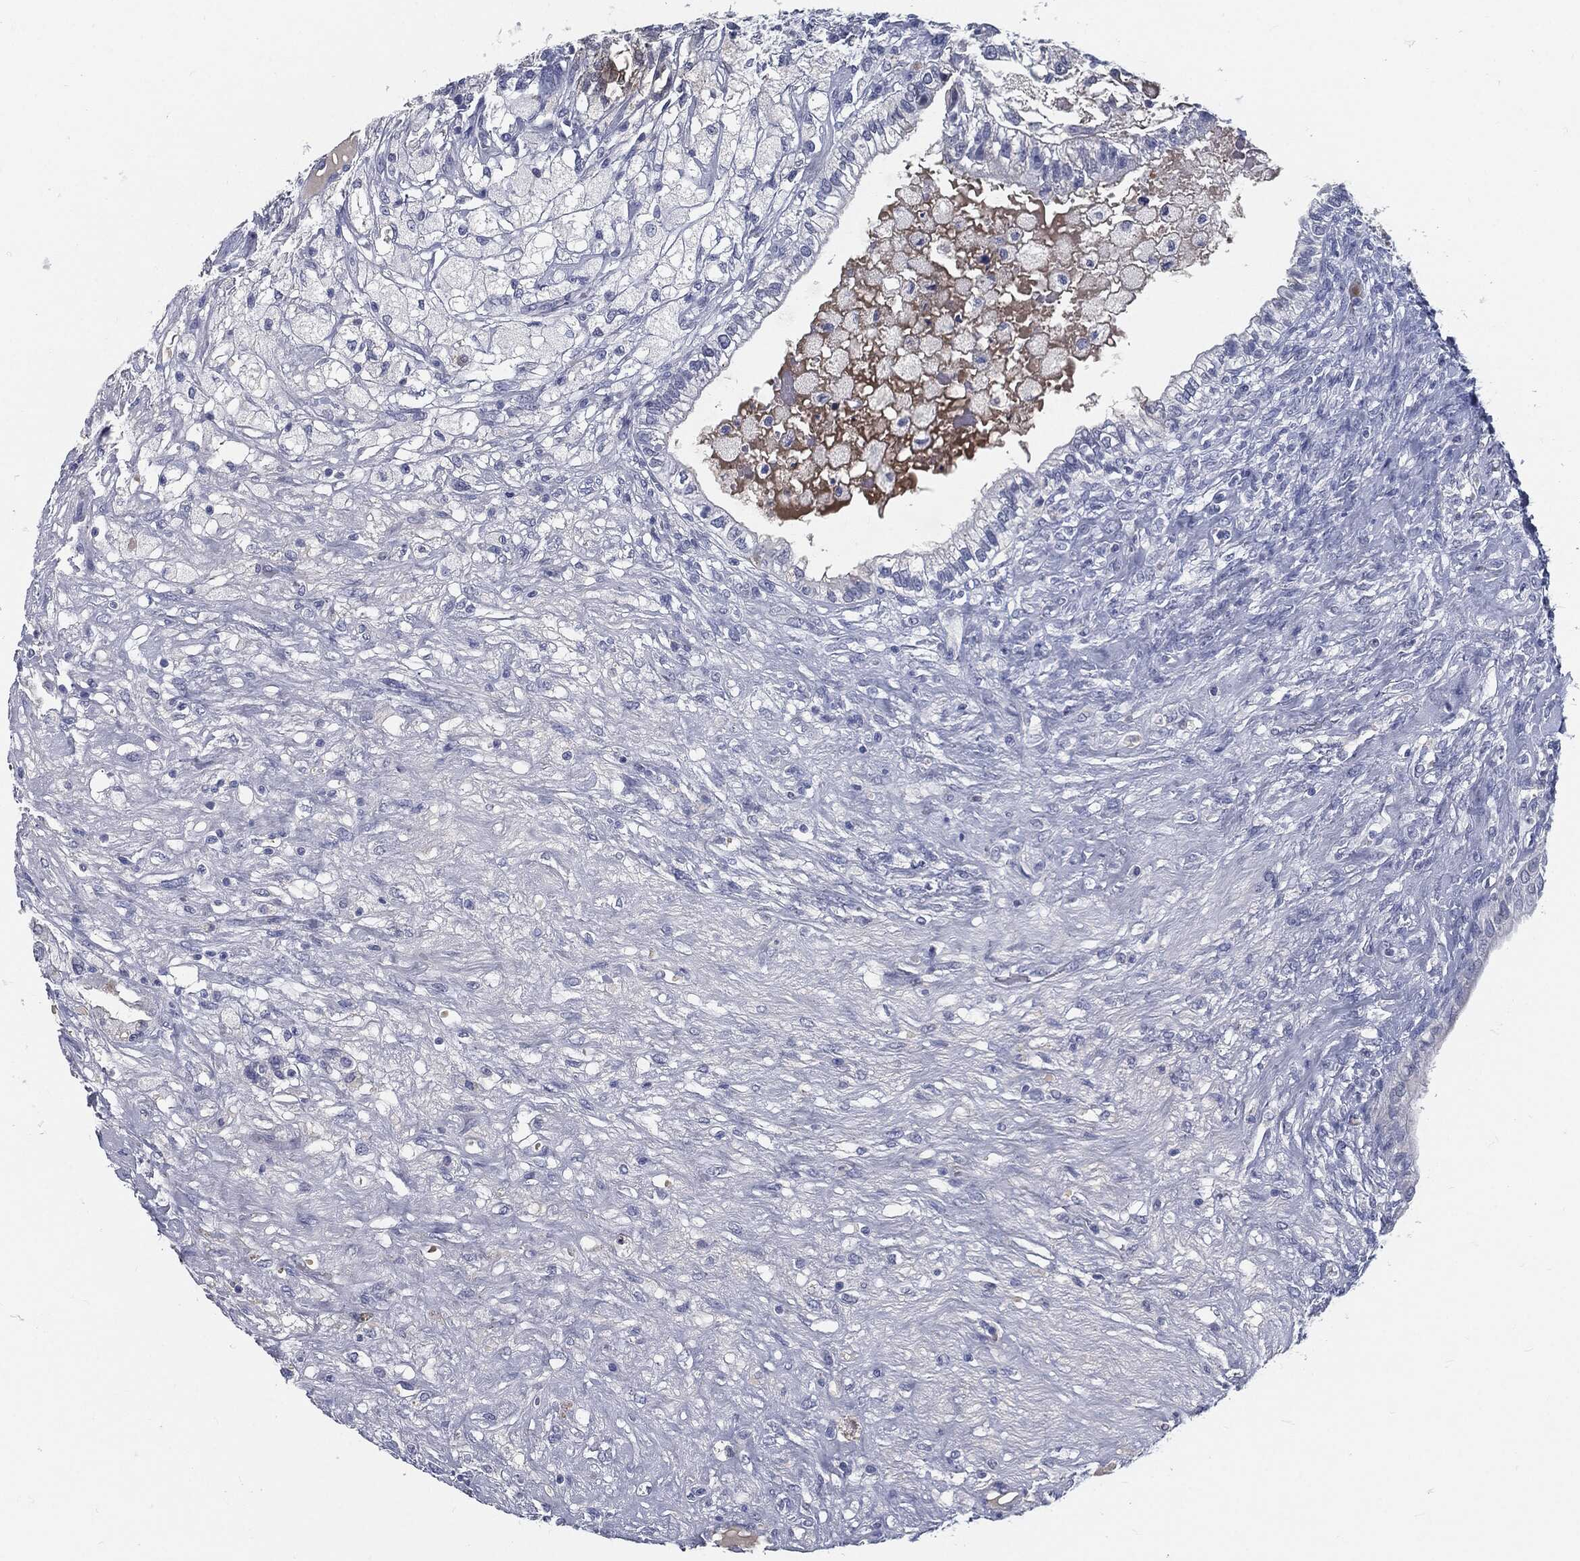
{"staining": {"intensity": "negative", "quantity": "none", "location": "none"}, "tissue": "testis cancer", "cell_type": "Tumor cells", "image_type": "cancer", "snomed": [{"axis": "morphology", "description": "Seminoma, NOS"}, {"axis": "morphology", "description": "Carcinoma, Embryonal, NOS"}, {"axis": "topography", "description": "Testis"}], "caption": "IHC photomicrograph of human testis seminoma stained for a protein (brown), which demonstrates no staining in tumor cells. (DAB (3,3'-diaminobenzidine) immunohistochemistry (IHC), high magnification).", "gene": "MST1", "patient": {"sex": "male", "age": 41}}